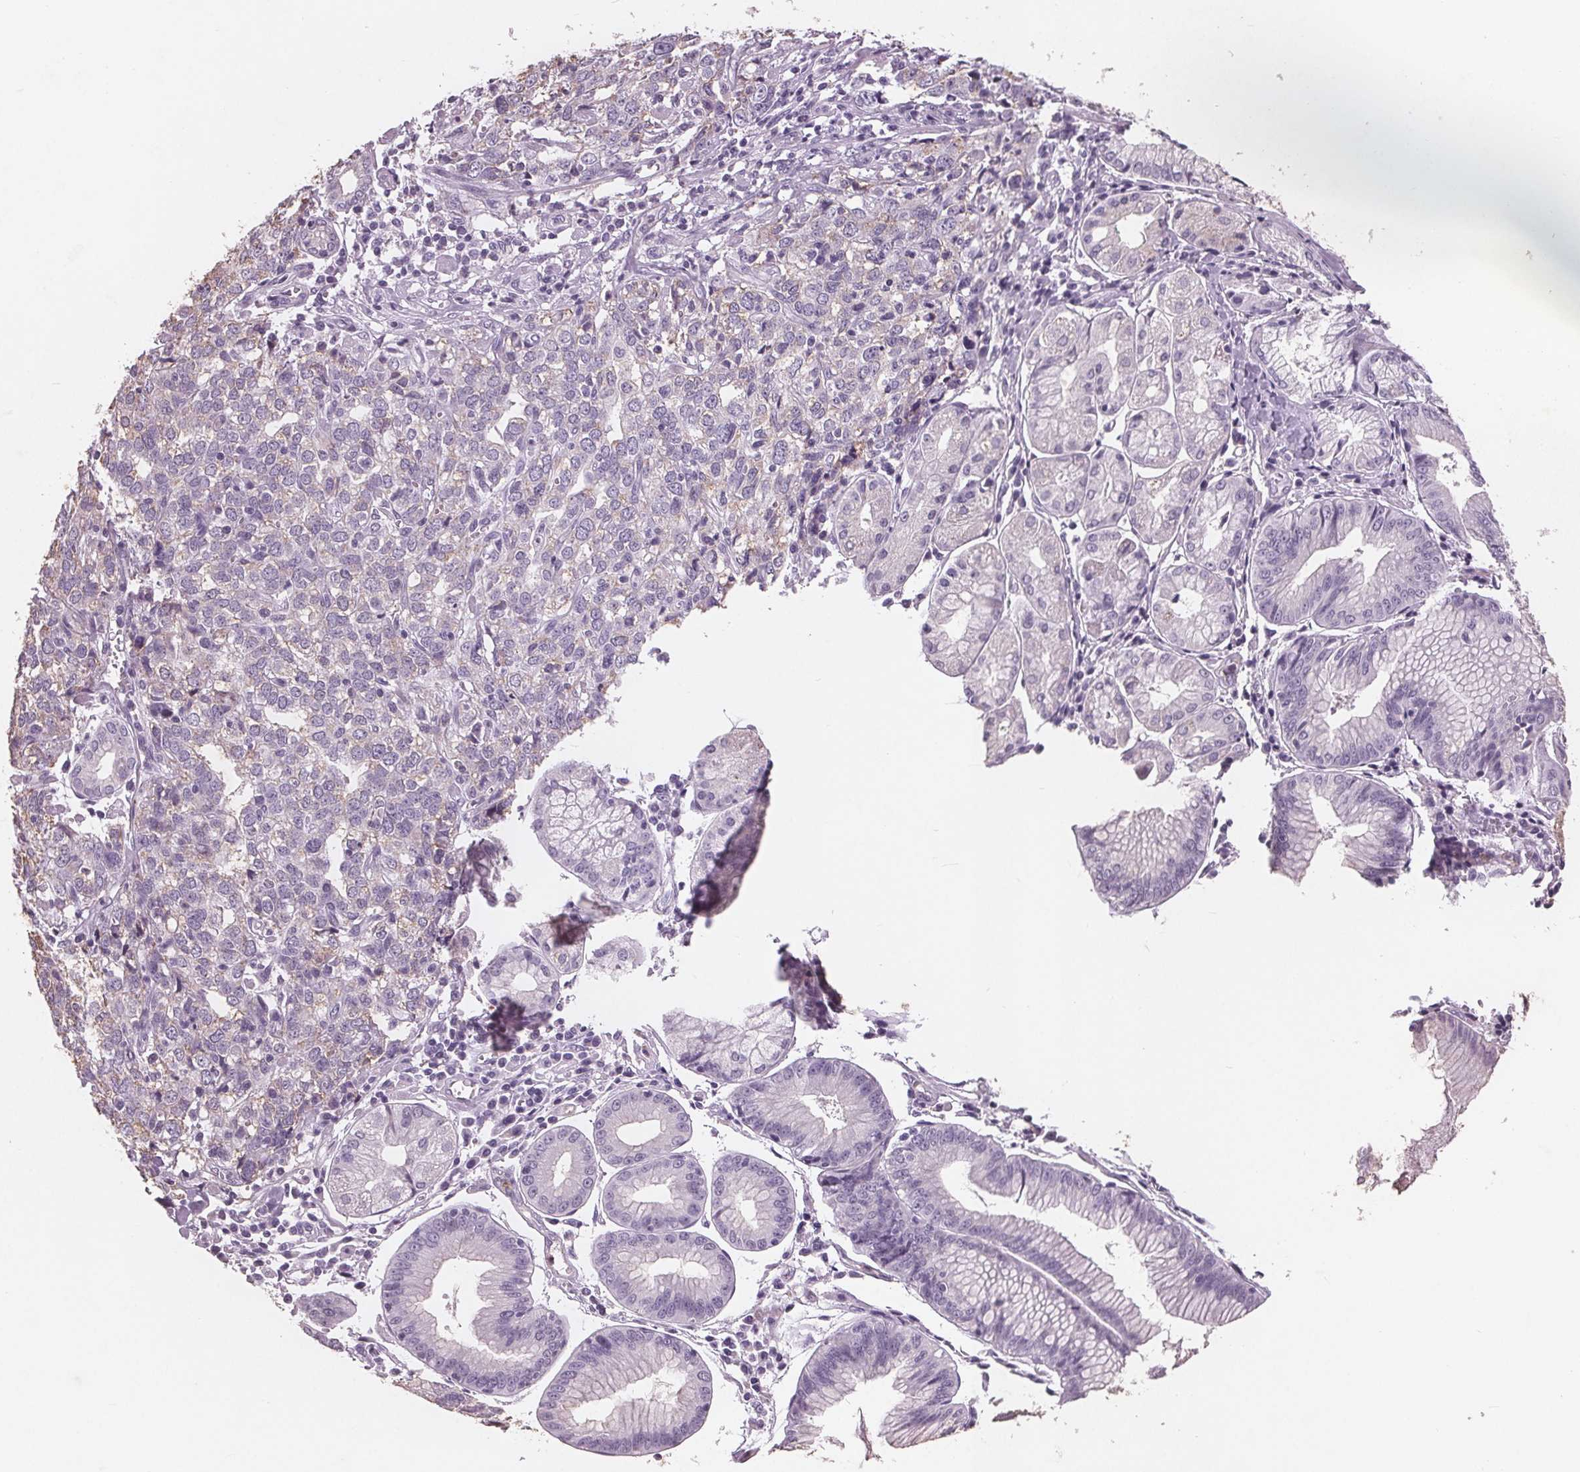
{"staining": {"intensity": "negative", "quantity": "none", "location": "none"}, "tissue": "stomach cancer", "cell_type": "Tumor cells", "image_type": "cancer", "snomed": [{"axis": "morphology", "description": "Adenocarcinoma, NOS"}, {"axis": "topography", "description": "Stomach, upper"}], "caption": "Tumor cells show no significant expression in stomach adenocarcinoma. (DAB immunohistochemistry, high magnification).", "gene": "PTPN14", "patient": {"sex": "male", "age": 81}}